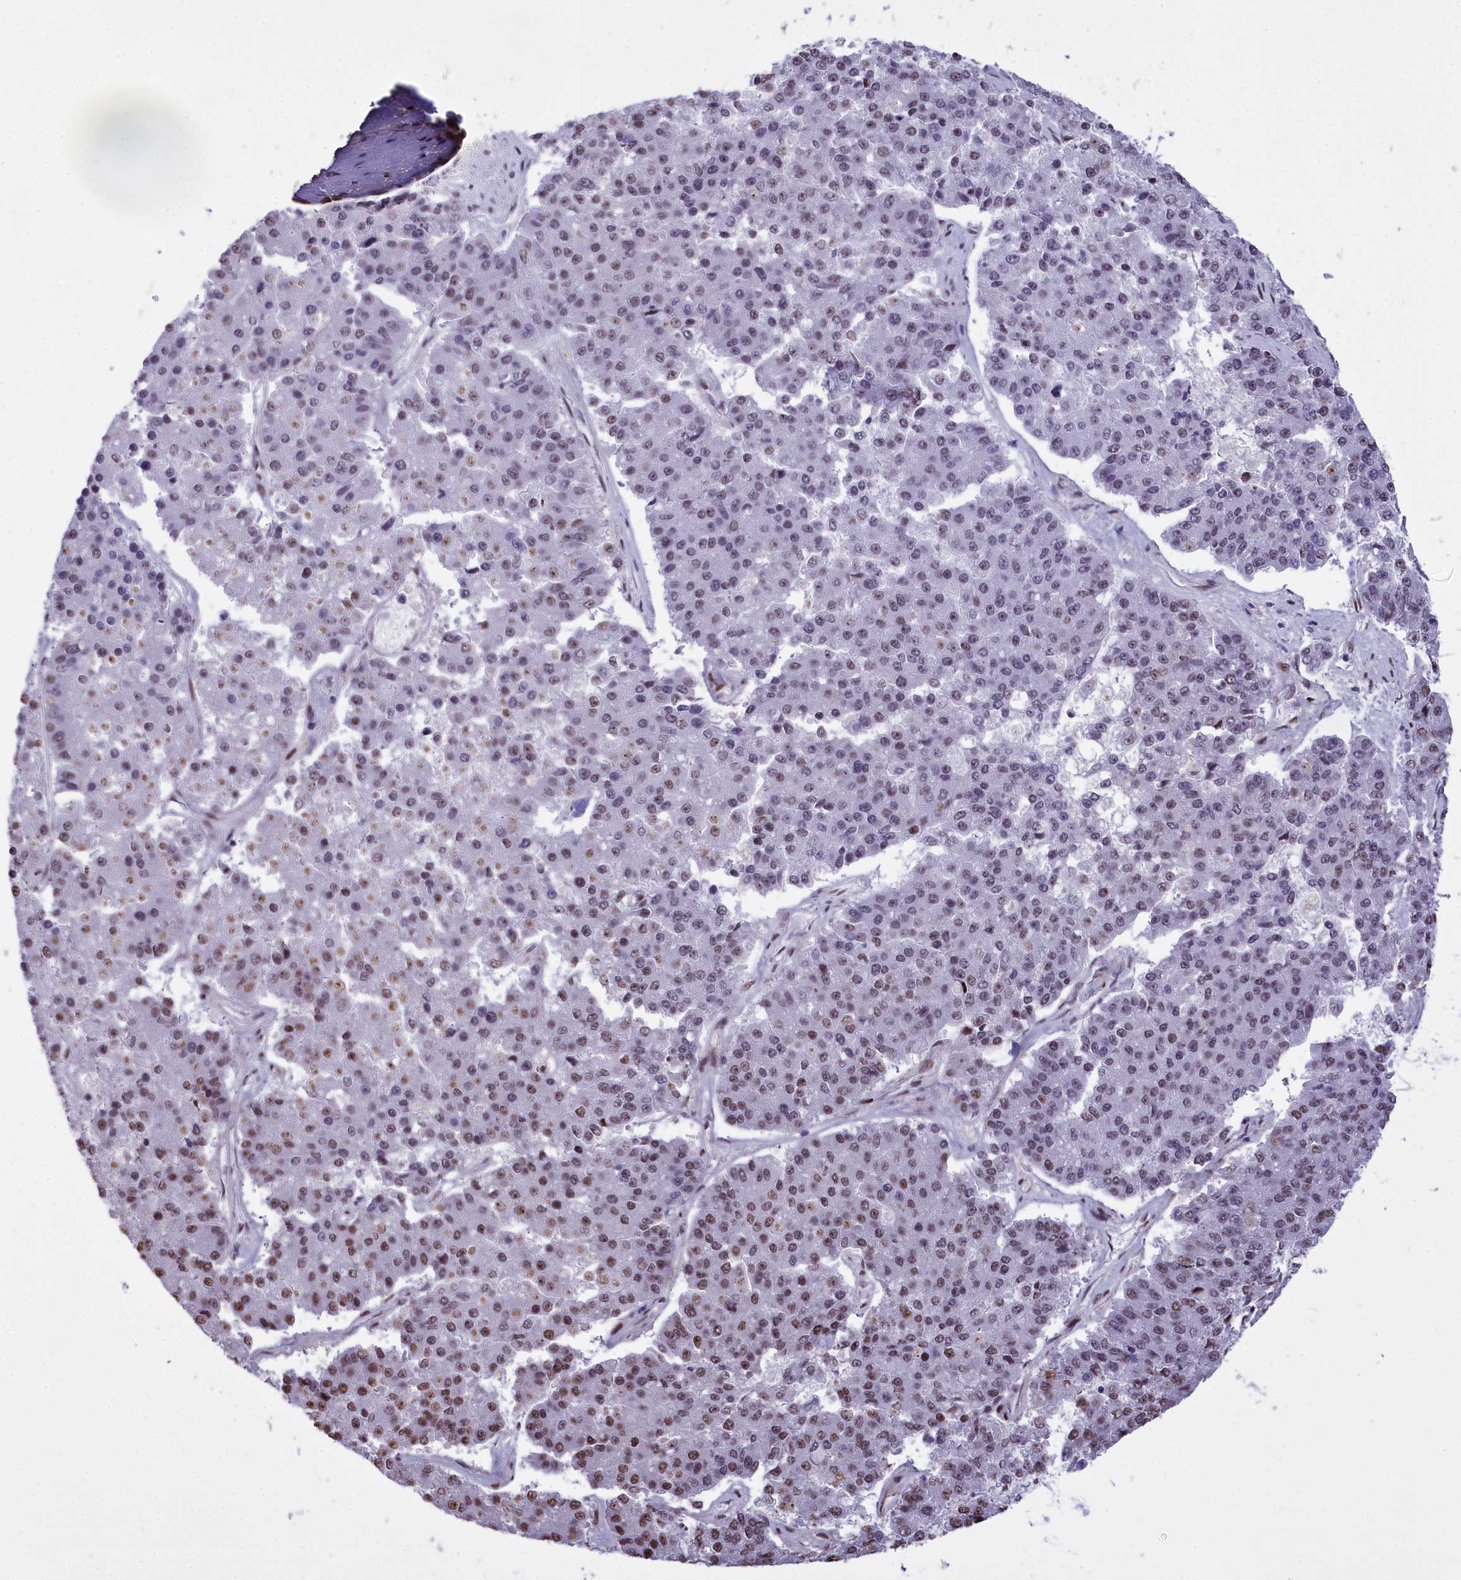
{"staining": {"intensity": "moderate", "quantity": "25%-75%", "location": "nuclear"}, "tissue": "pancreatic cancer", "cell_type": "Tumor cells", "image_type": "cancer", "snomed": [{"axis": "morphology", "description": "Adenocarcinoma, NOS"}, {"axis": "topography", "description": "Pancreas"}], "caption": "A photomicrograph showing moderate nuclear staining in about 25%-75% of tumor cells in adenocarcinoma (pancreatic), as visualized by brown immunohistochemical staining.", "gene": "RELB", "patient": {"sex": "male", "age": 50}}